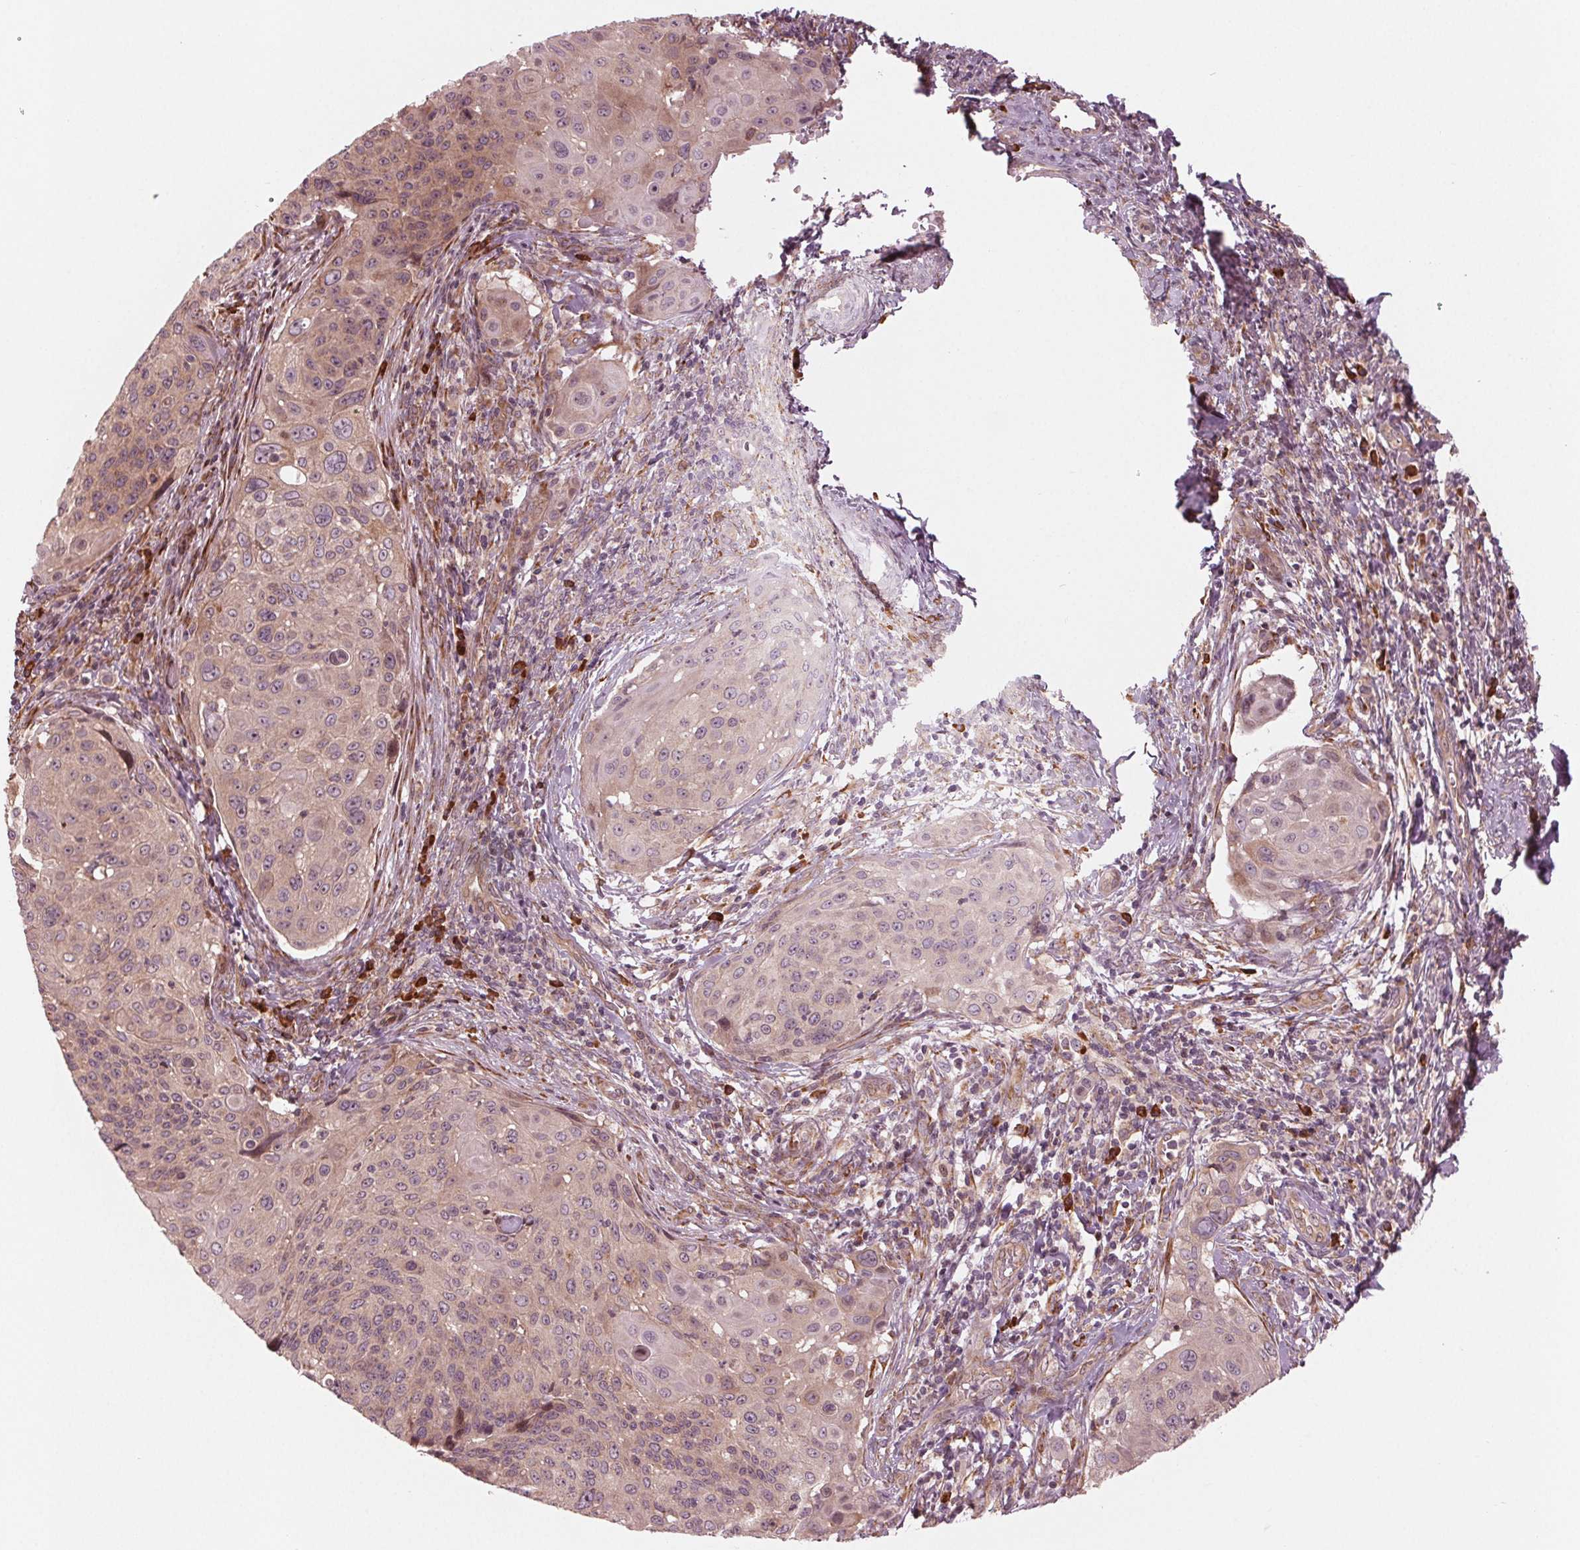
{"staining": {"intensity": "weak", "quantity": "25%-75%", "location": "cytoplasmic/membranous"}, "tissue": "cervical cancer", "cell_type": "Tumor cells", "image_type": "cancer", "snomed": [{"axis": "morphology", "description": "Squamous cell carcinoma, NOS"}, {"axis": "topography", "description": "Cervix"}], "caption": "IHC photomicrograph of cervical squamous cell carcinoma stained for a protein (brown), which shows low levels of weak cytoplasmic/membranous positivity in about 25%-75% of tumor cells.", "gene": "CMIP", "patient": {"sex": "female", "age": 49}}